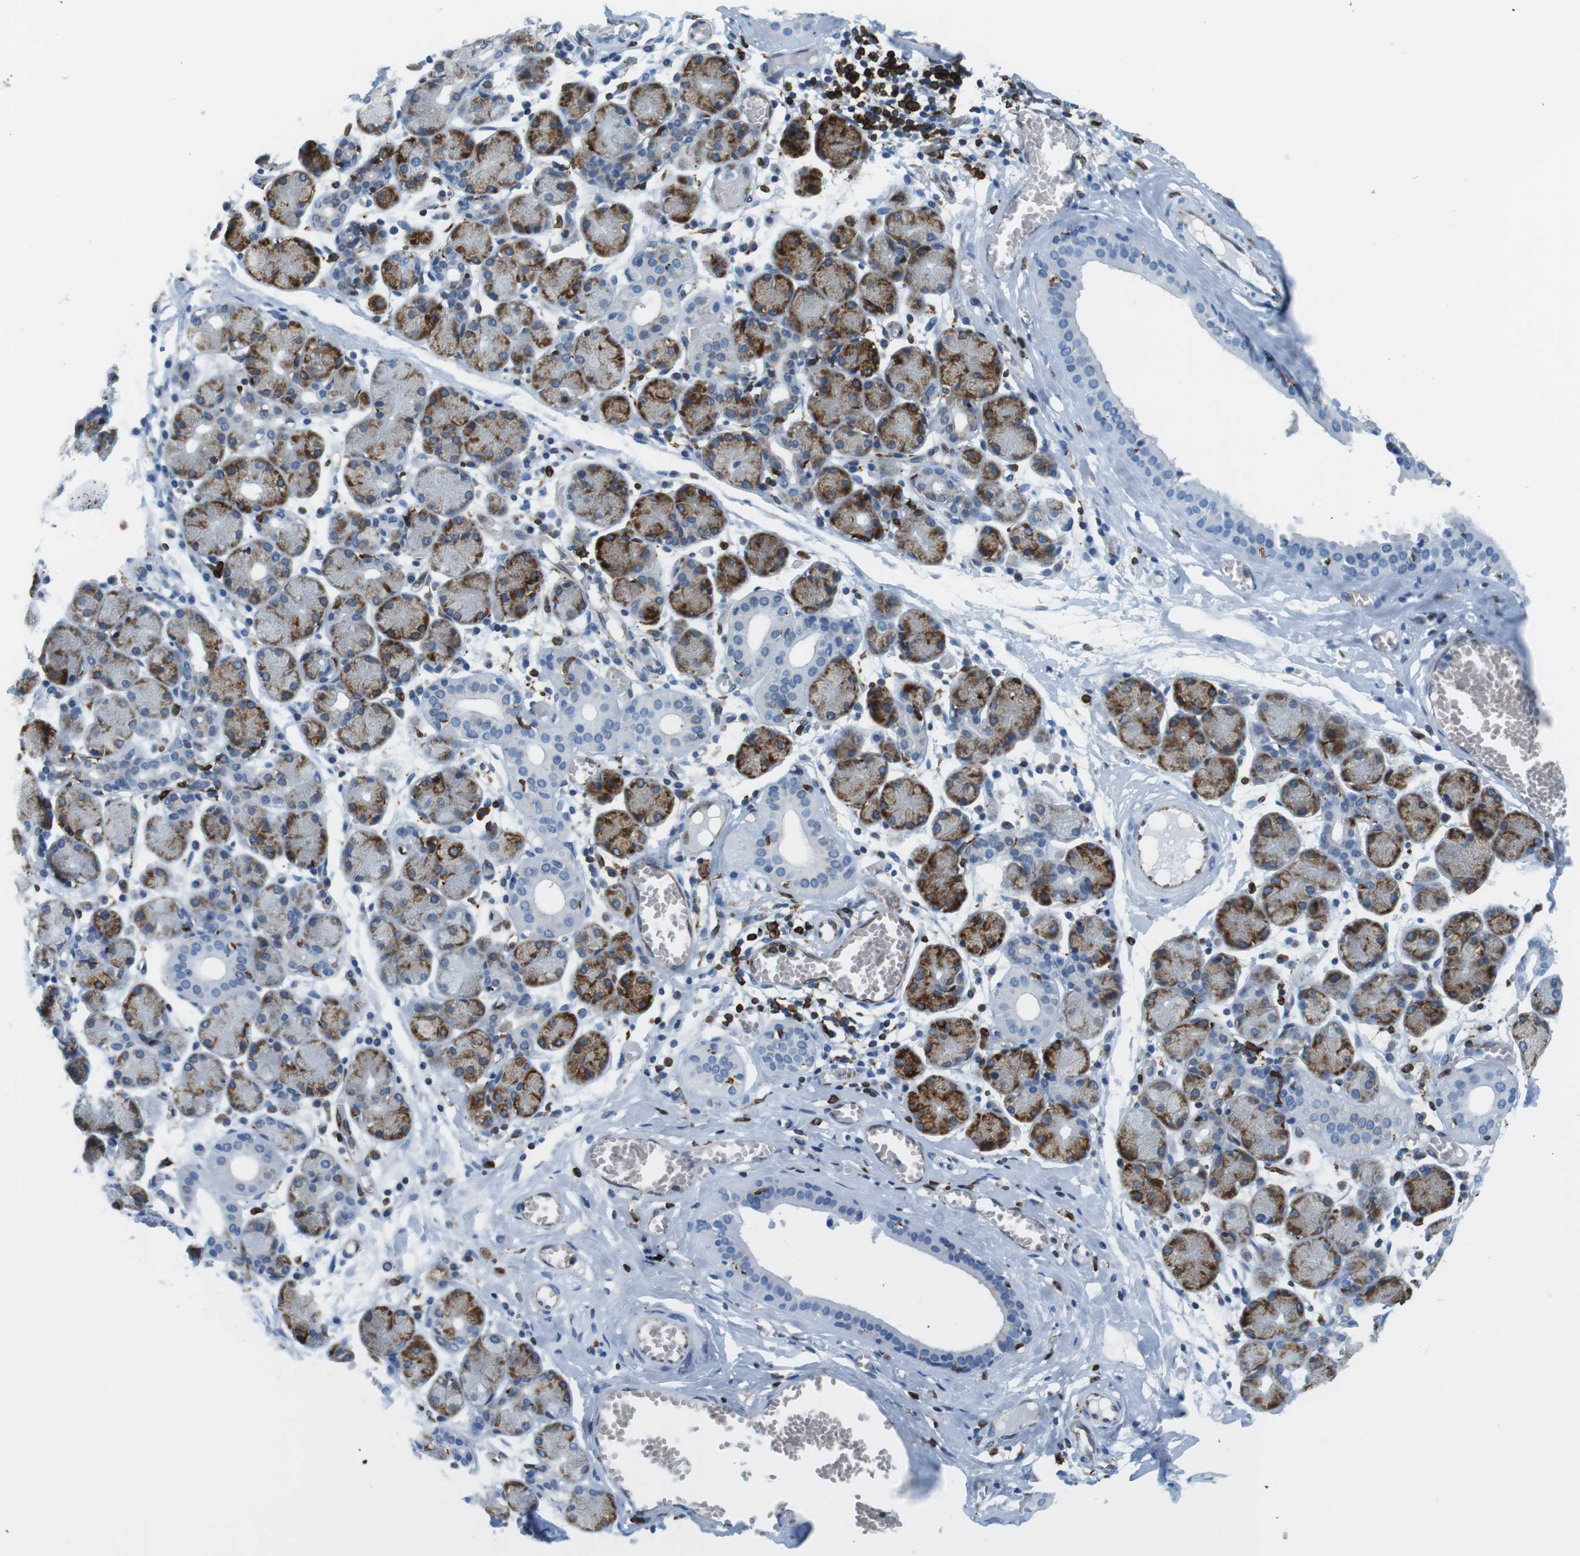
{"staining": {"intensity": "moderate", "quantity": "25%-75%", "location": "cytoplasmic/membranous"}, "tissue": "salivary gland", "cell_type": "Glandular cells", "image_type": "normal", "snomed": [{"axis": "morphology", "description": "Normal tissue, NOS"}, {"axis": "topography", "description": "Salivary gland"}], "caption": "Immunohistochemistry (IHC) staining of normal salivary gland, which shows medium levels of moderate cytoplasmic/membranous staining in about 25%-75% of glandular cells indicating moderate cytoplasmic/membranous protein expression. The staining was performed using DAB (brown) for protein detection and nuclei were counterstained in hematoxylin (blue).", "gene": "CIITA", "patient": {"sex": "female", "age": 24}}